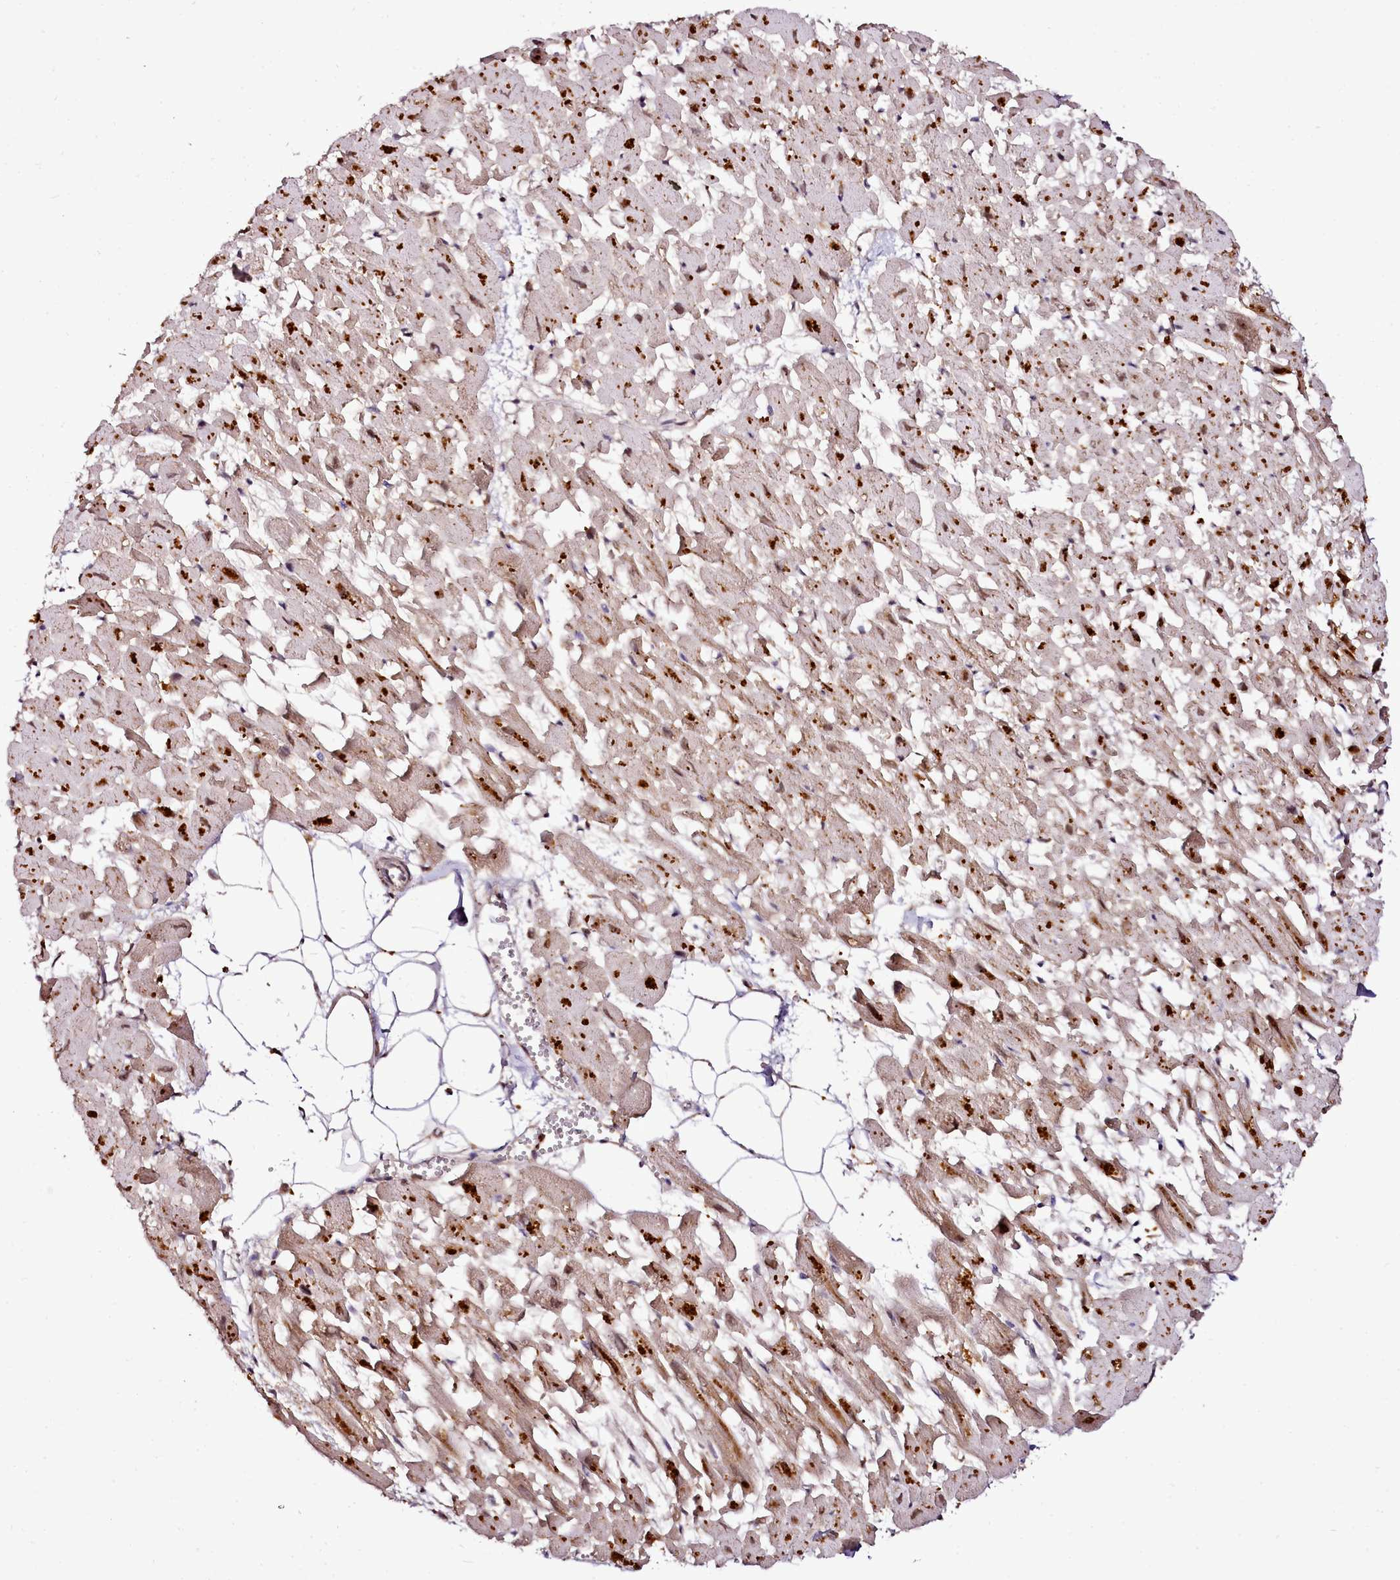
{"staining": {"intensity": "moderate", "quantity": ">75%", "location": "cytoplasmic/membranous,nuclear"}, "tissue": "heart muscle", "cell_type": "Cardiomyocytes", "image_type": "normal", "snomed": [{"axis": "morphology", "description": "Normal tissue, NOS"}, {"axis": "topography", "description": "Heart"}], "caption": "A medium amount of moderate cytoplasmic/membranous,nuclear expression is appreciated in about >75% of cardiomyocytes in normal heart muscle.", "gene": "EDIL3", "patient": {"sex": "female", "age": 64}}